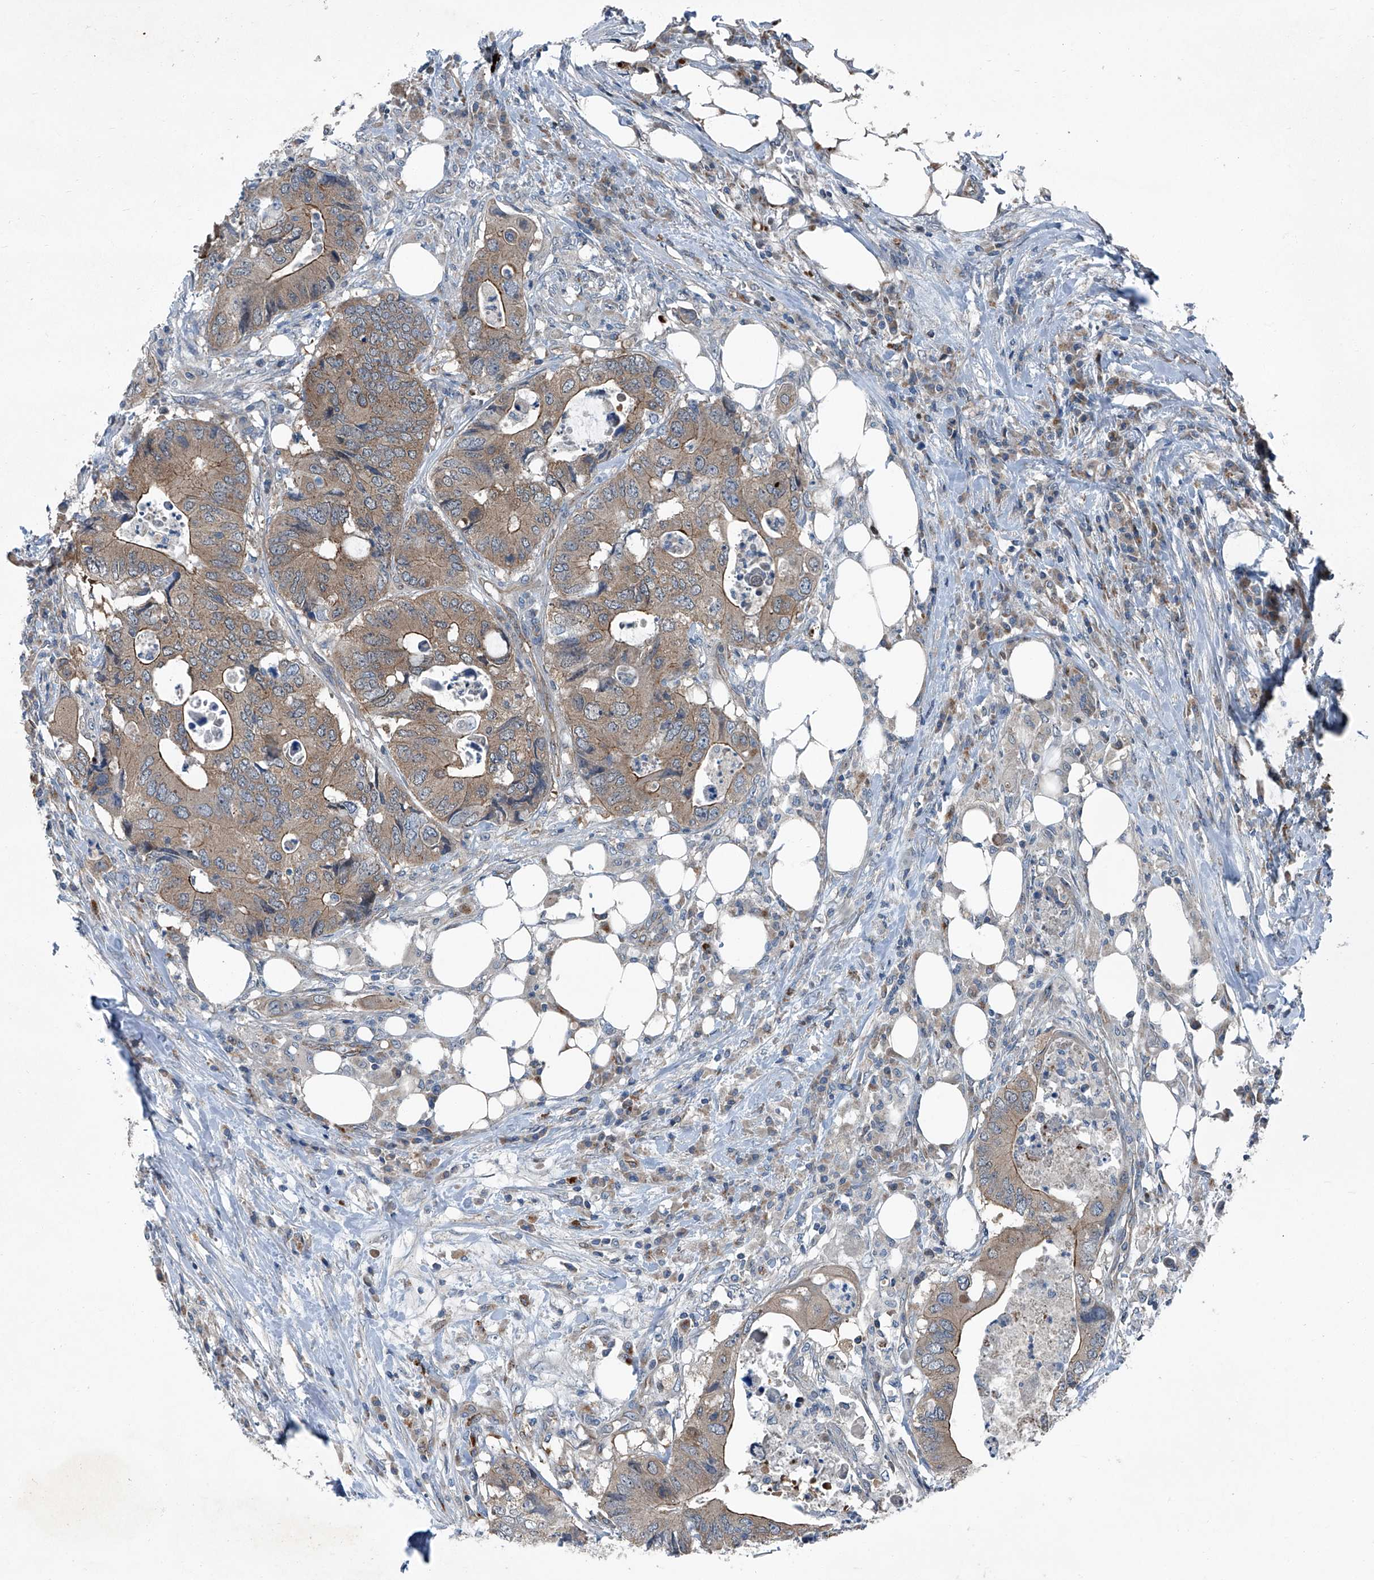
{"staining": {"intensity": "moderate", "quantity": "25%-75%", "location": "cytoplasmic/membranous"}, "tissue": "colorectal cancer", "cell_type": "Tumor cells", "image_type": "cancer", "snomed": [{"axis": "morphology", "description": "Adenocarcinoma, NOS"}, {"axis": "topography", "description": "Colon"}], "caption": "Approximately 25%-75% of tumor cells in colorectal cancer demonstrate moderate cytoplasmic/membranous protein expression as visualized by brown immunohistochemical staining.", "gene": "SENP2", "patient": {"sex": "male", "age": 71}}